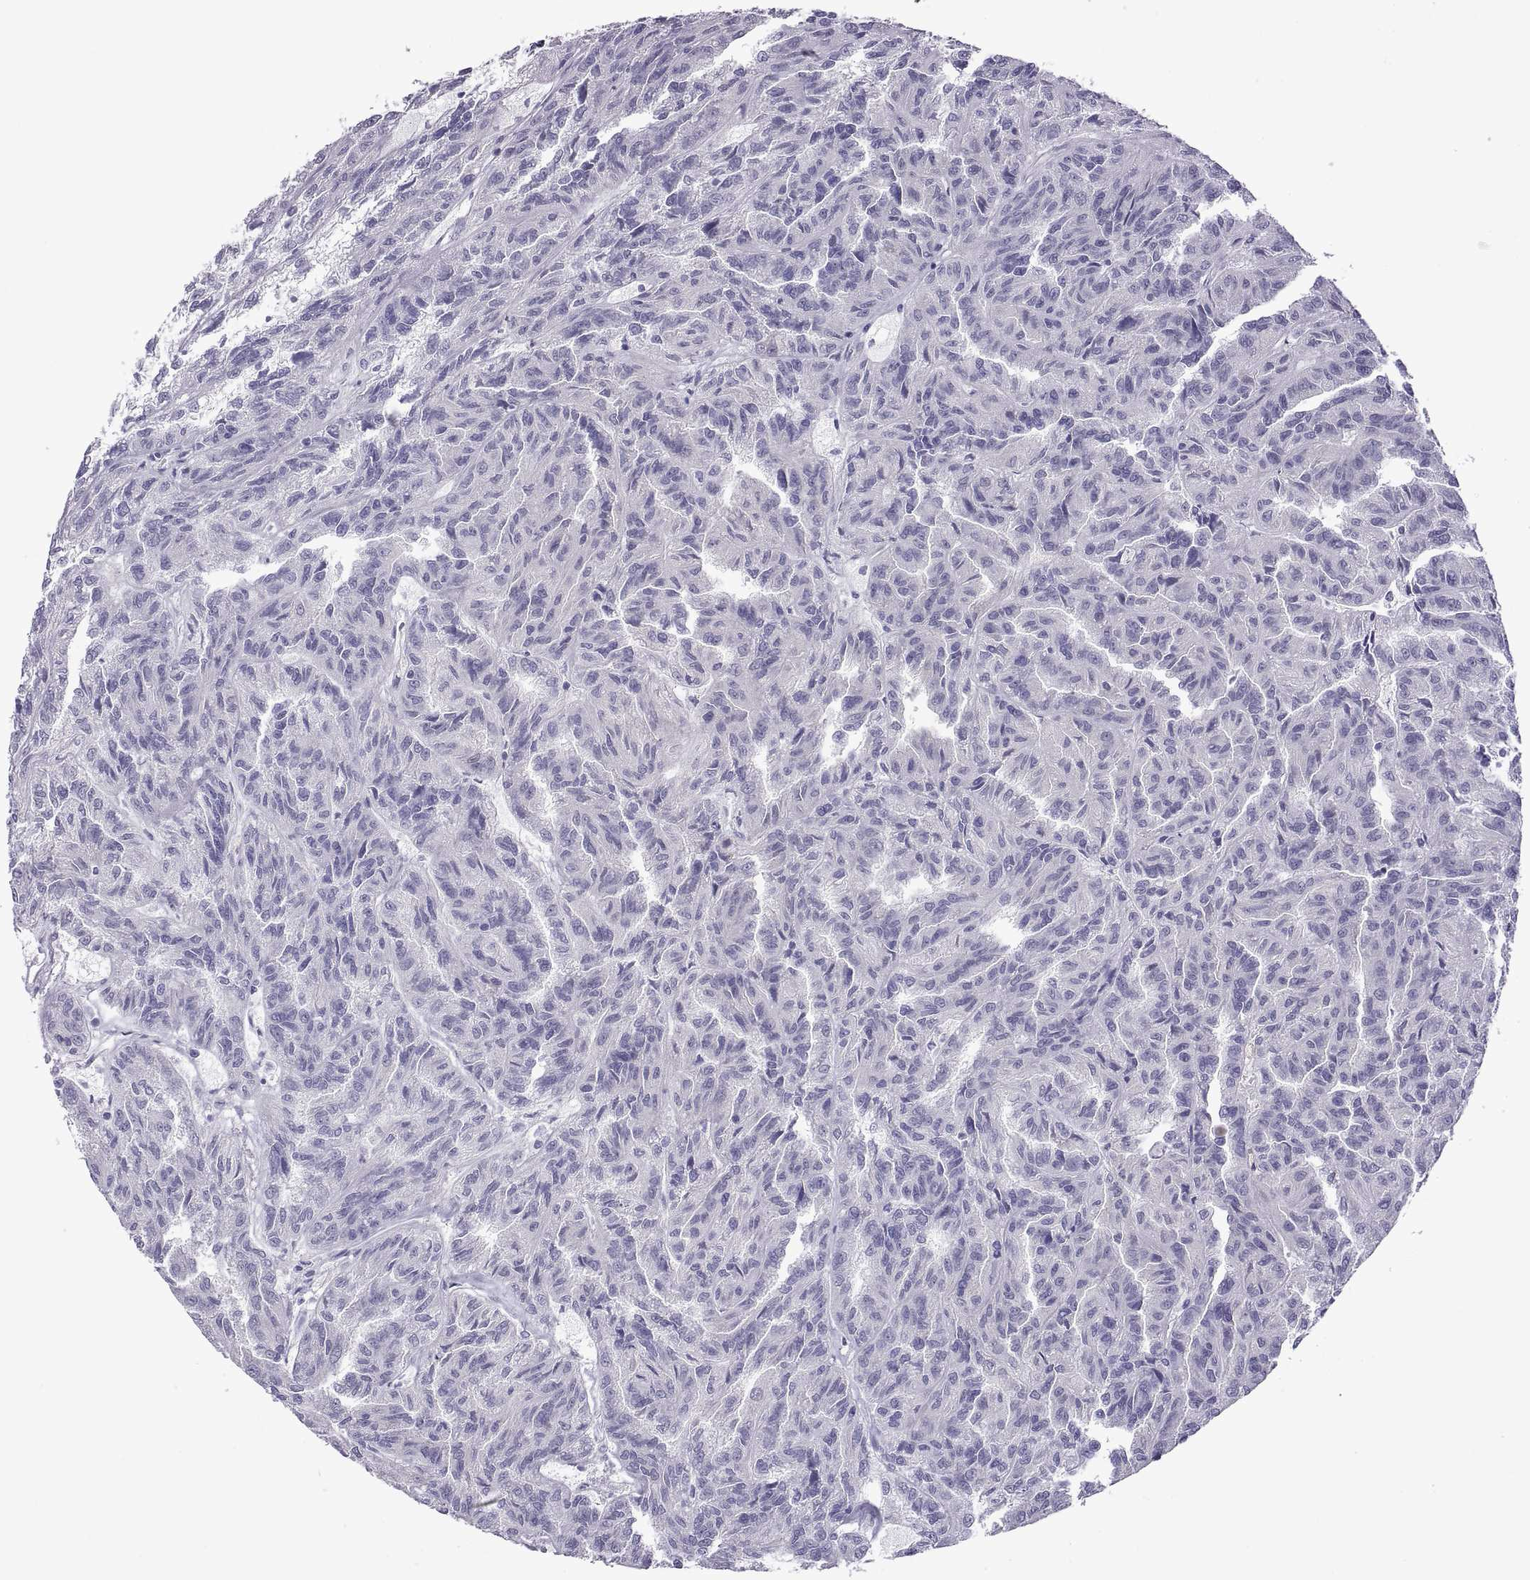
{"staining": {"intensity": "negative", "quantity": "none", "location": "none"}, "tissue": "renal cancer", "cell_type": "Tumor cells", "image_type": "cancer", "snomed": [{"axis": "morphology", "description": "Adenocarcinoma, NOS"}, {"axis": "topography", "description": "Kidney"}], "caption": "High power microscopy photomicrograph of an immunohistochemistry histopathology image of renal adenocarcinoma, revealing no significant staining in tumor cells. (Immunohistochemistry (ihc), brightfield microscopy, high magnification).", "gene": "SPDYE1", "patient": {"sex": "male", "age": 79}}